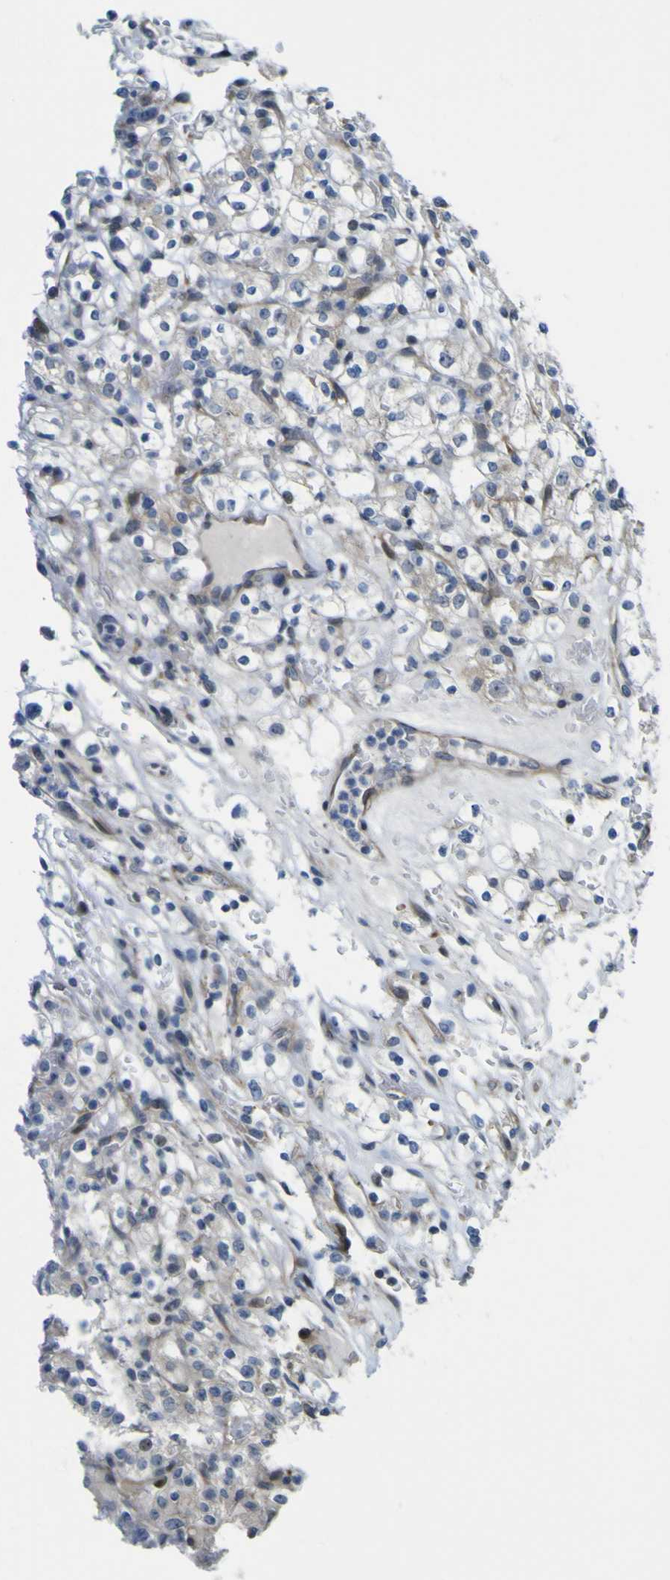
{"staining": {"intensity": "negative", "quantity": "none", "location": "none"}, "tissue": "renal cancer", "cell_type": "Tumor cells", "image_type": "cancer", "snomed": [{"axis": "morphology", "description": "Normal tissue, NOS"}, {"axis": "morphology", "description": "Adenocarcinoma, NOS"}, {"axis": "topography", "description": "Kidney"}], "caption": "Immunohistochemistry (IHC) photomicrograph of neoplastic tissue: human adenocarcinoma (renal) stained with DAB displays no significant protein expression in tumor cells. Brightfield microscopy of immunohistochemistry (IHC) stained with DAB (3,3'-diaminobenzidine) (brown) and hematoxylin (blue), captured at high magnification.", "gene": "KDM7A", "patient": {"sex": "female", "age": 72}}